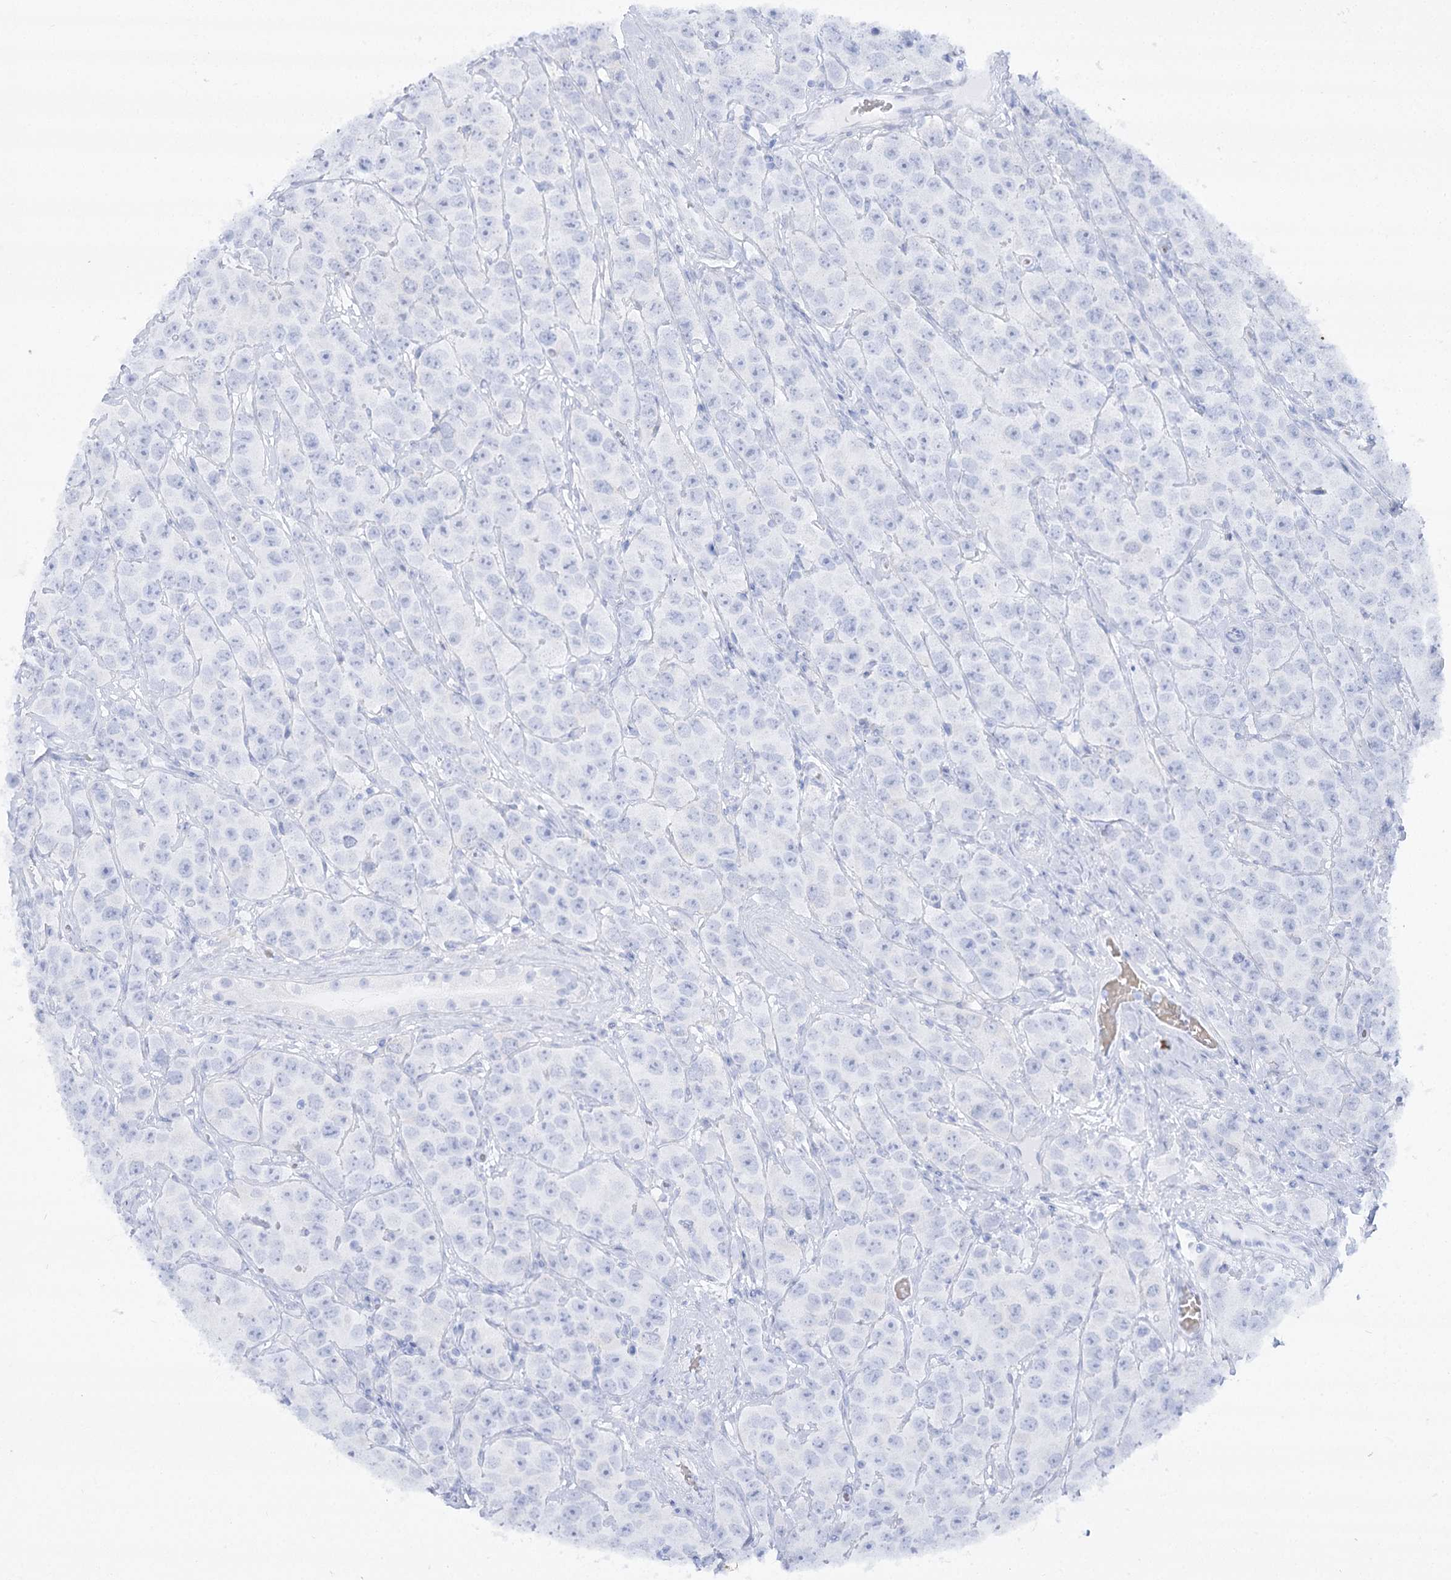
{"staining": {"intensity": "negative", "quantity": "none", "location": "none"}, "tissue": "testis cancer", "cell_type": "Tumor cells", "image_type": "cancer", "snomed": [{"axis": "morphology", "description": "Seminoma, NOS"}, {"axis": "topography", "description": "Testis"}], "caption": "Testis seminoma stained for a protein using IHC displays no staining tumor cells.", "gene": "SIAE", "patient": {"sex": "male", "age": 28}}